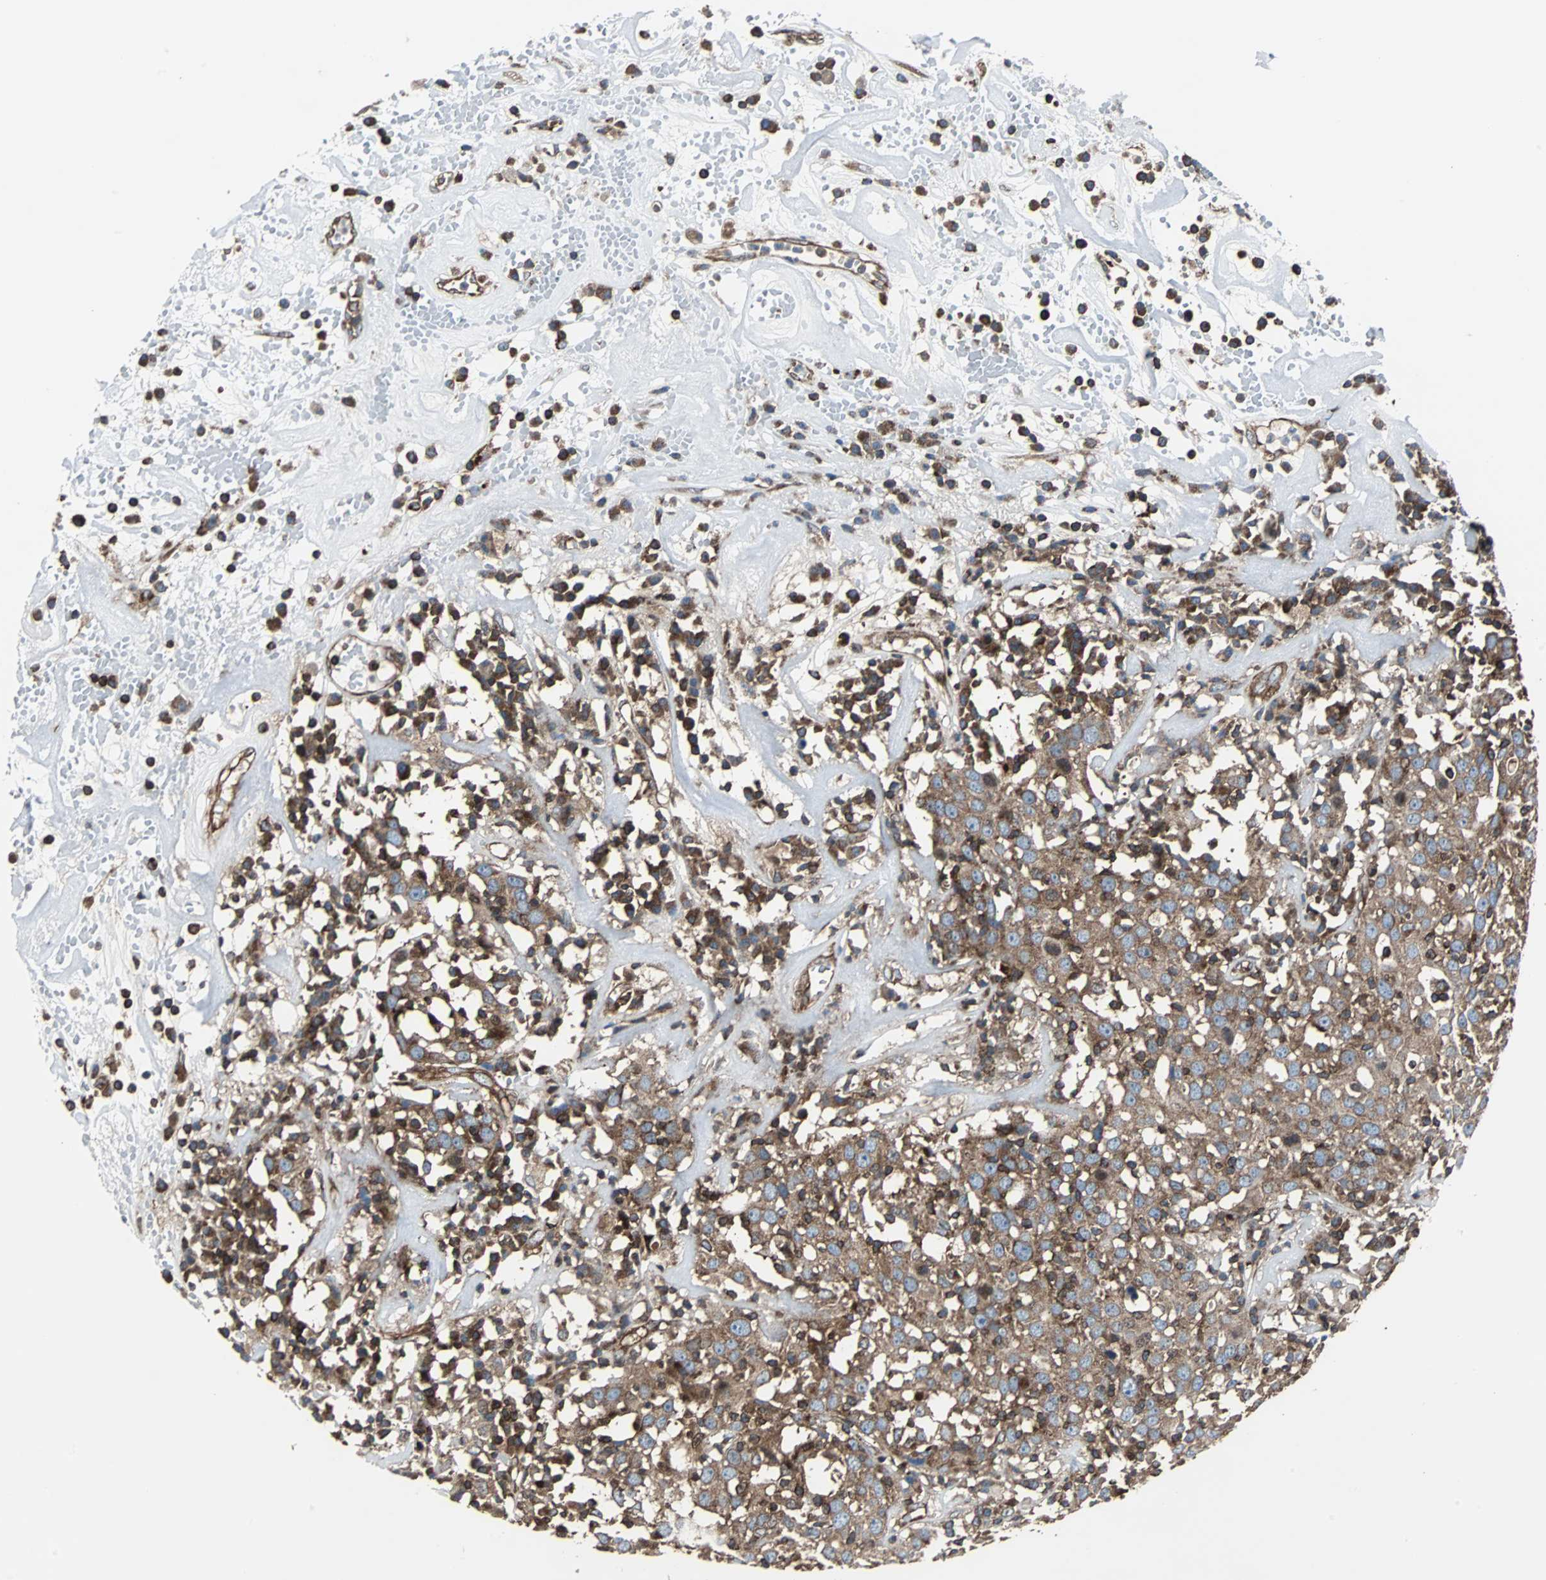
{"staining": {"intensity": "moderate", "quantity": ">75%", "location": "cytoplasmic/membranous"}, "tissue": "head and neck cancer", "cell_type": "Tumor cells", "image_type": "cancer", "snomed": [{"axis": "morphology", "description": "Adenocarcinoma, NOS"}, {"axis": "topography", "description": "Salivary gland"}, {"axis": "topography", "description": "Head-Neck"}], "caption": "Immunohistochemistry (DAB) staining of human head and neck cancer (adenocarcinoma) displays moderate cytoplasmic/membranous protein expression in about >75% of tumor cells.", "gene": "RELA", "patient": {"sex": "female", "age": 65}}